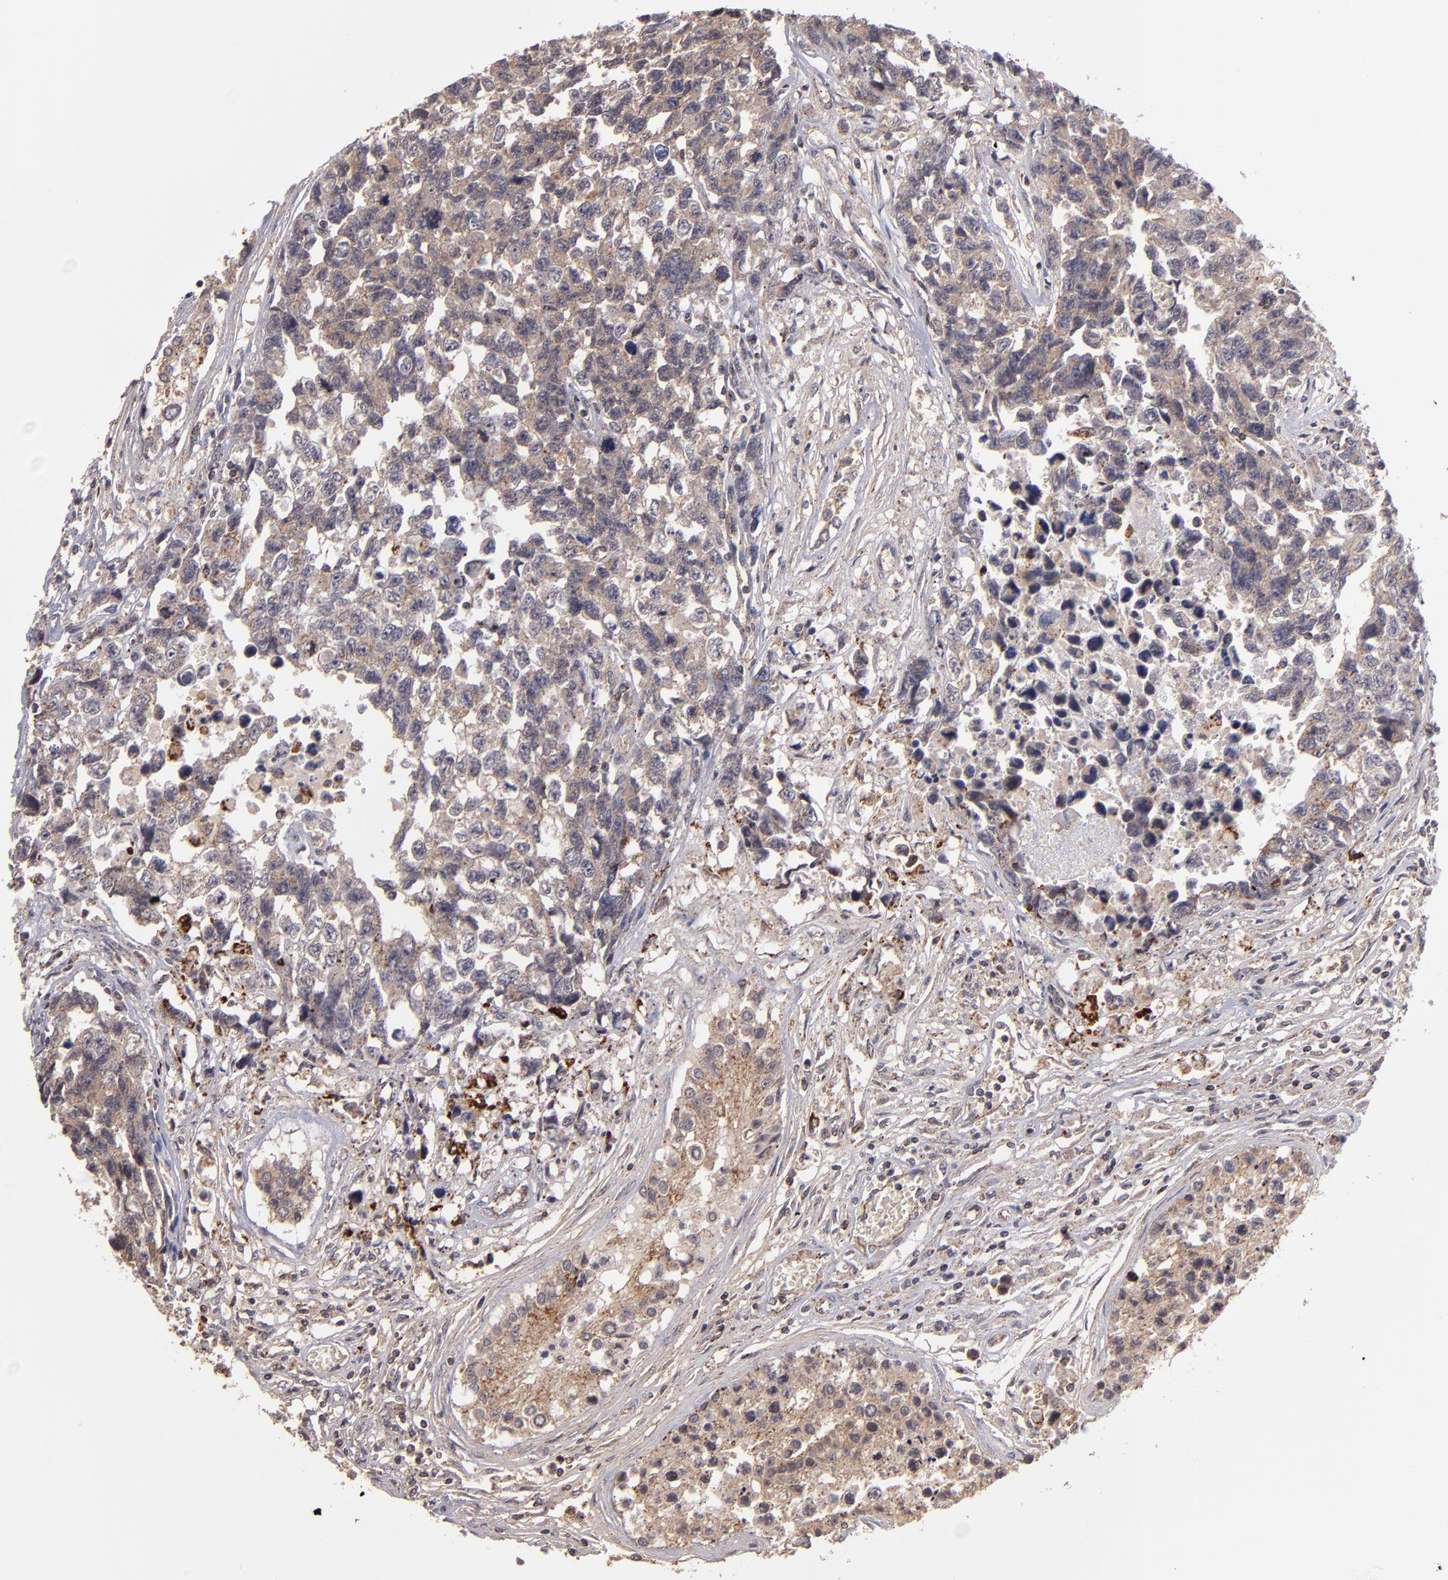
{"staining": {"intensity": "moderate", "quantity": ">75%", "location": "cytoplasmic/membranous"}, "tissue": "testis cancer", "cell_type": "Tumor cells", "image_type": "cancer", "snomed": [{"axis": "morphology", "description": "Carcinoma, Embryonal, NOS"}, {"axis": "topography", "description": "Testis"}], "caption": "Immunohistochemical staining of testis embryonal carcinoma exhibits medium levels of moderate cytoplasmic/membranous protein staining in about >75% of tumor cells. Immunohistochemistry (ihc) stains the protein in brown and the nuclei are stained blue.", "gene": "ZFYVE1", "patient": {"sex": "male", "age": 31}}